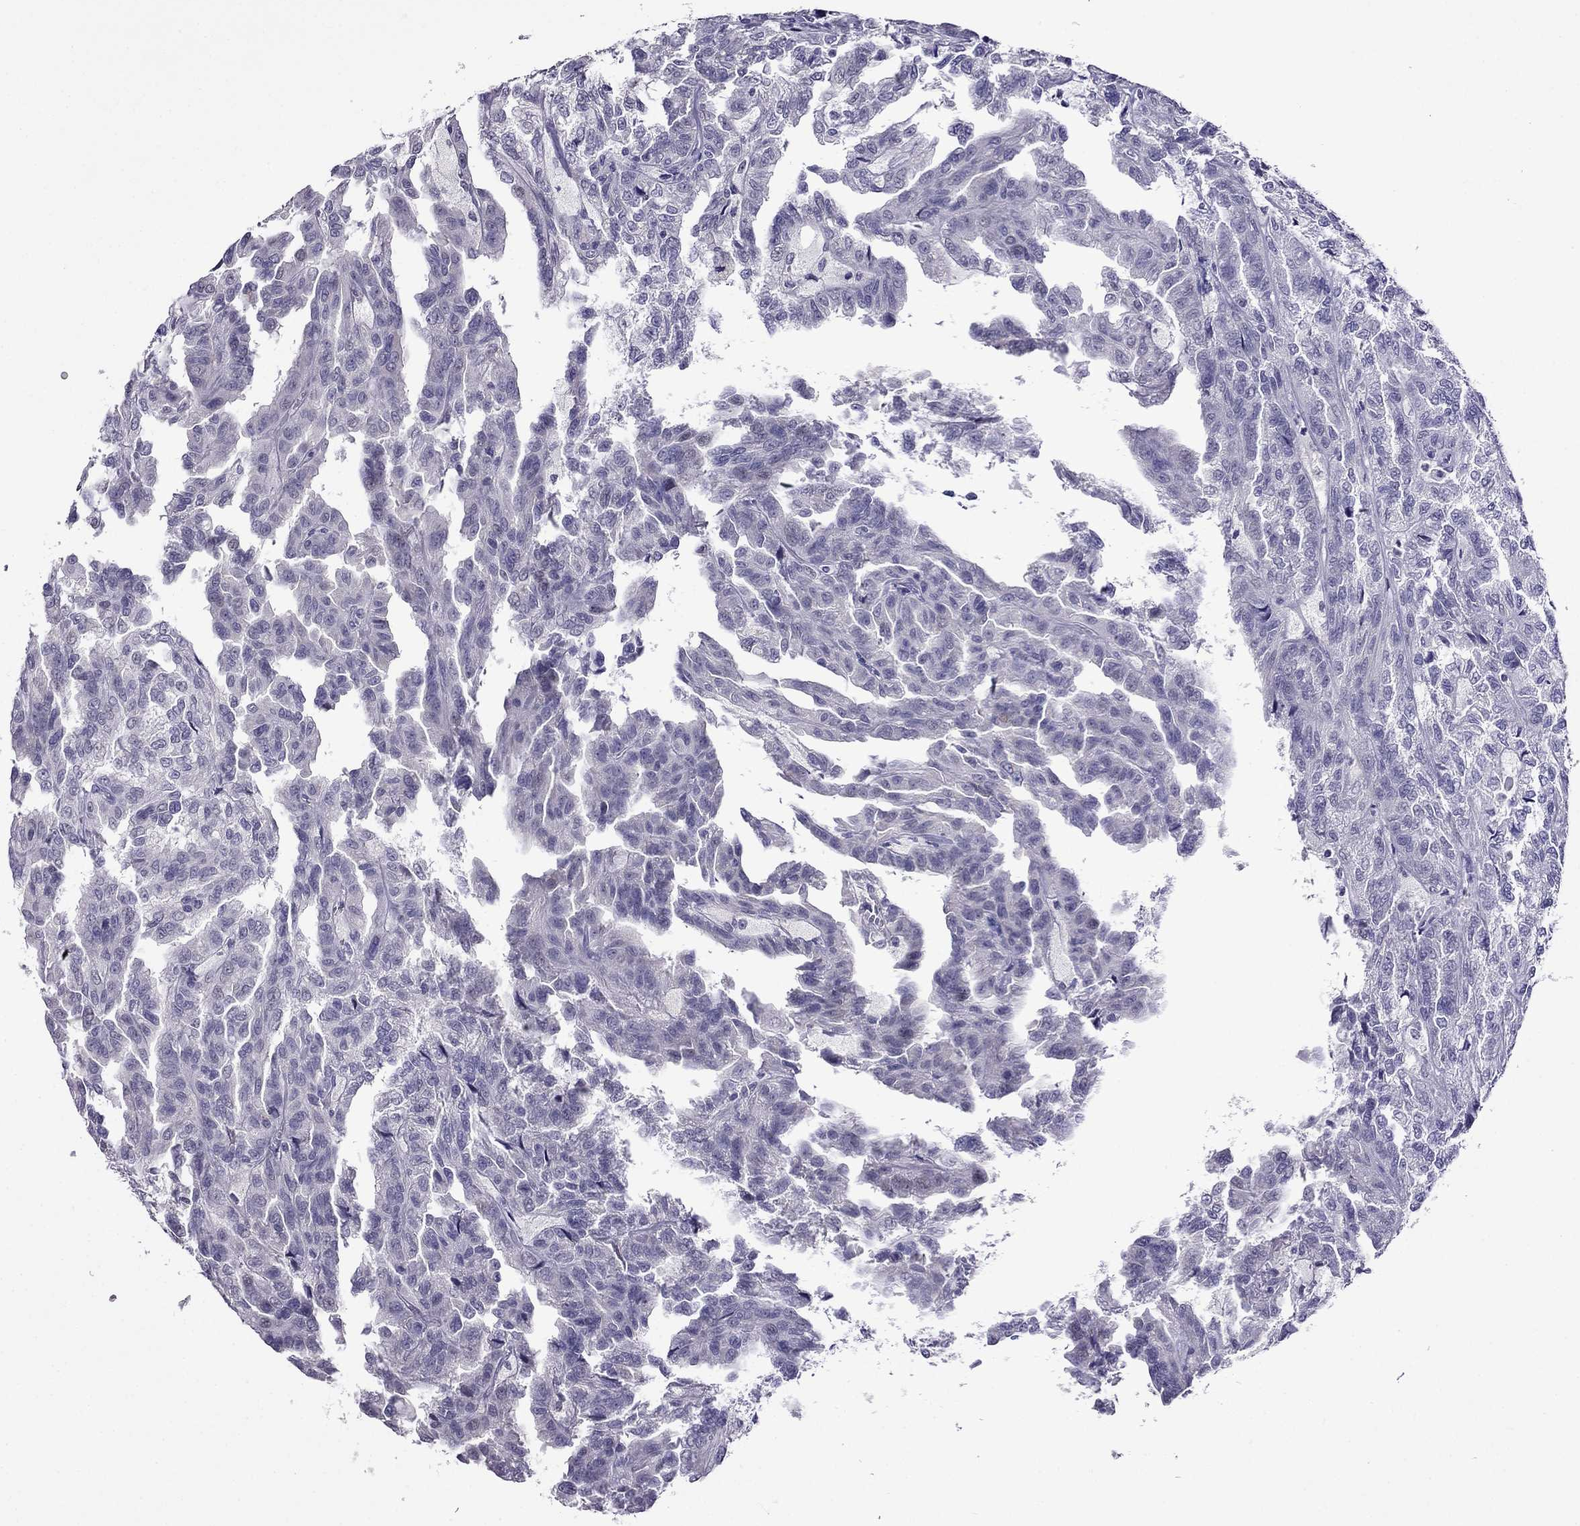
{"staining": {"intensity": "negative", "quantity": "none", "location": "none"}, "tissue": "renal cancer", "cell_type": "Tumor cells", "image_type": "cancer", "snomed": [{"axis": "morphology", "description": "Adenocarcinoma, NOS"}, {"axis": "topography", "description": "Kidney"}], "caption": "Tumor cells are negative for brown protein staining in renal adenocarcinoma. (DAB IHC with hematoxylin counter stain).", "gene": "SPTBN4", "patient": {"sex": "male", "age": 79}}